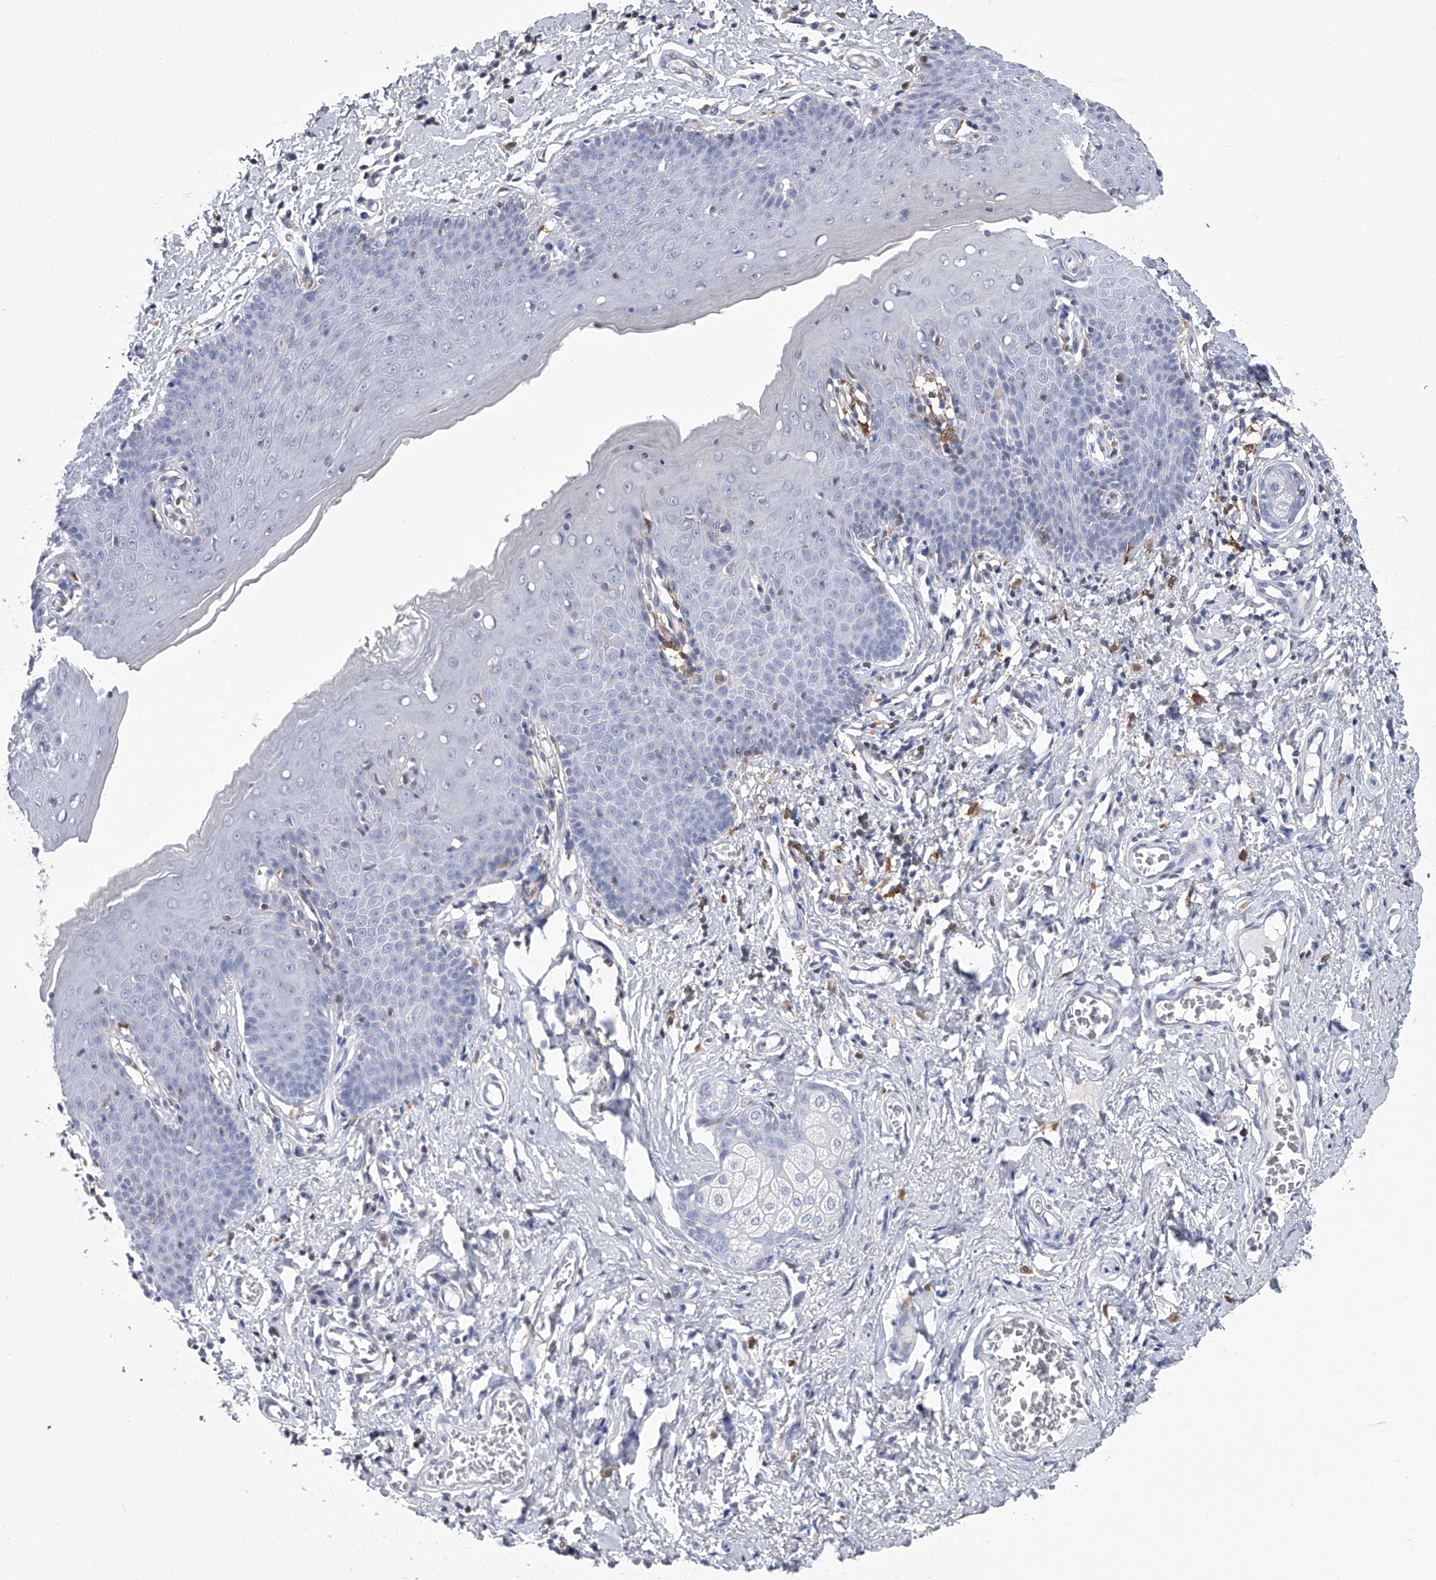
{"staining": {"intensity": "moderate", "quantity": "<25%", "location": "cytoplasmic/membranous"}, "tissue": "skin", "cell_type": "Epidermal cells", "image_type": "normal", "snomed": [{"axis": "morphology", "description": "Normal tissue, NOS"}, {"axis": "topography", "description": "Vulva"}], "caption": "Immunohistochemical staining of normal skin displays <25% levels of moderate cytoplasmic/membranous protein staining in about <25% of epidermal cells. The staining is performed using DAB brown chromogen to label protein expression. The nuclei are counter-stained blue using hematoxylin.", "gene": "SERPINB9", "patient": {"sex": "female", "age": 66}}